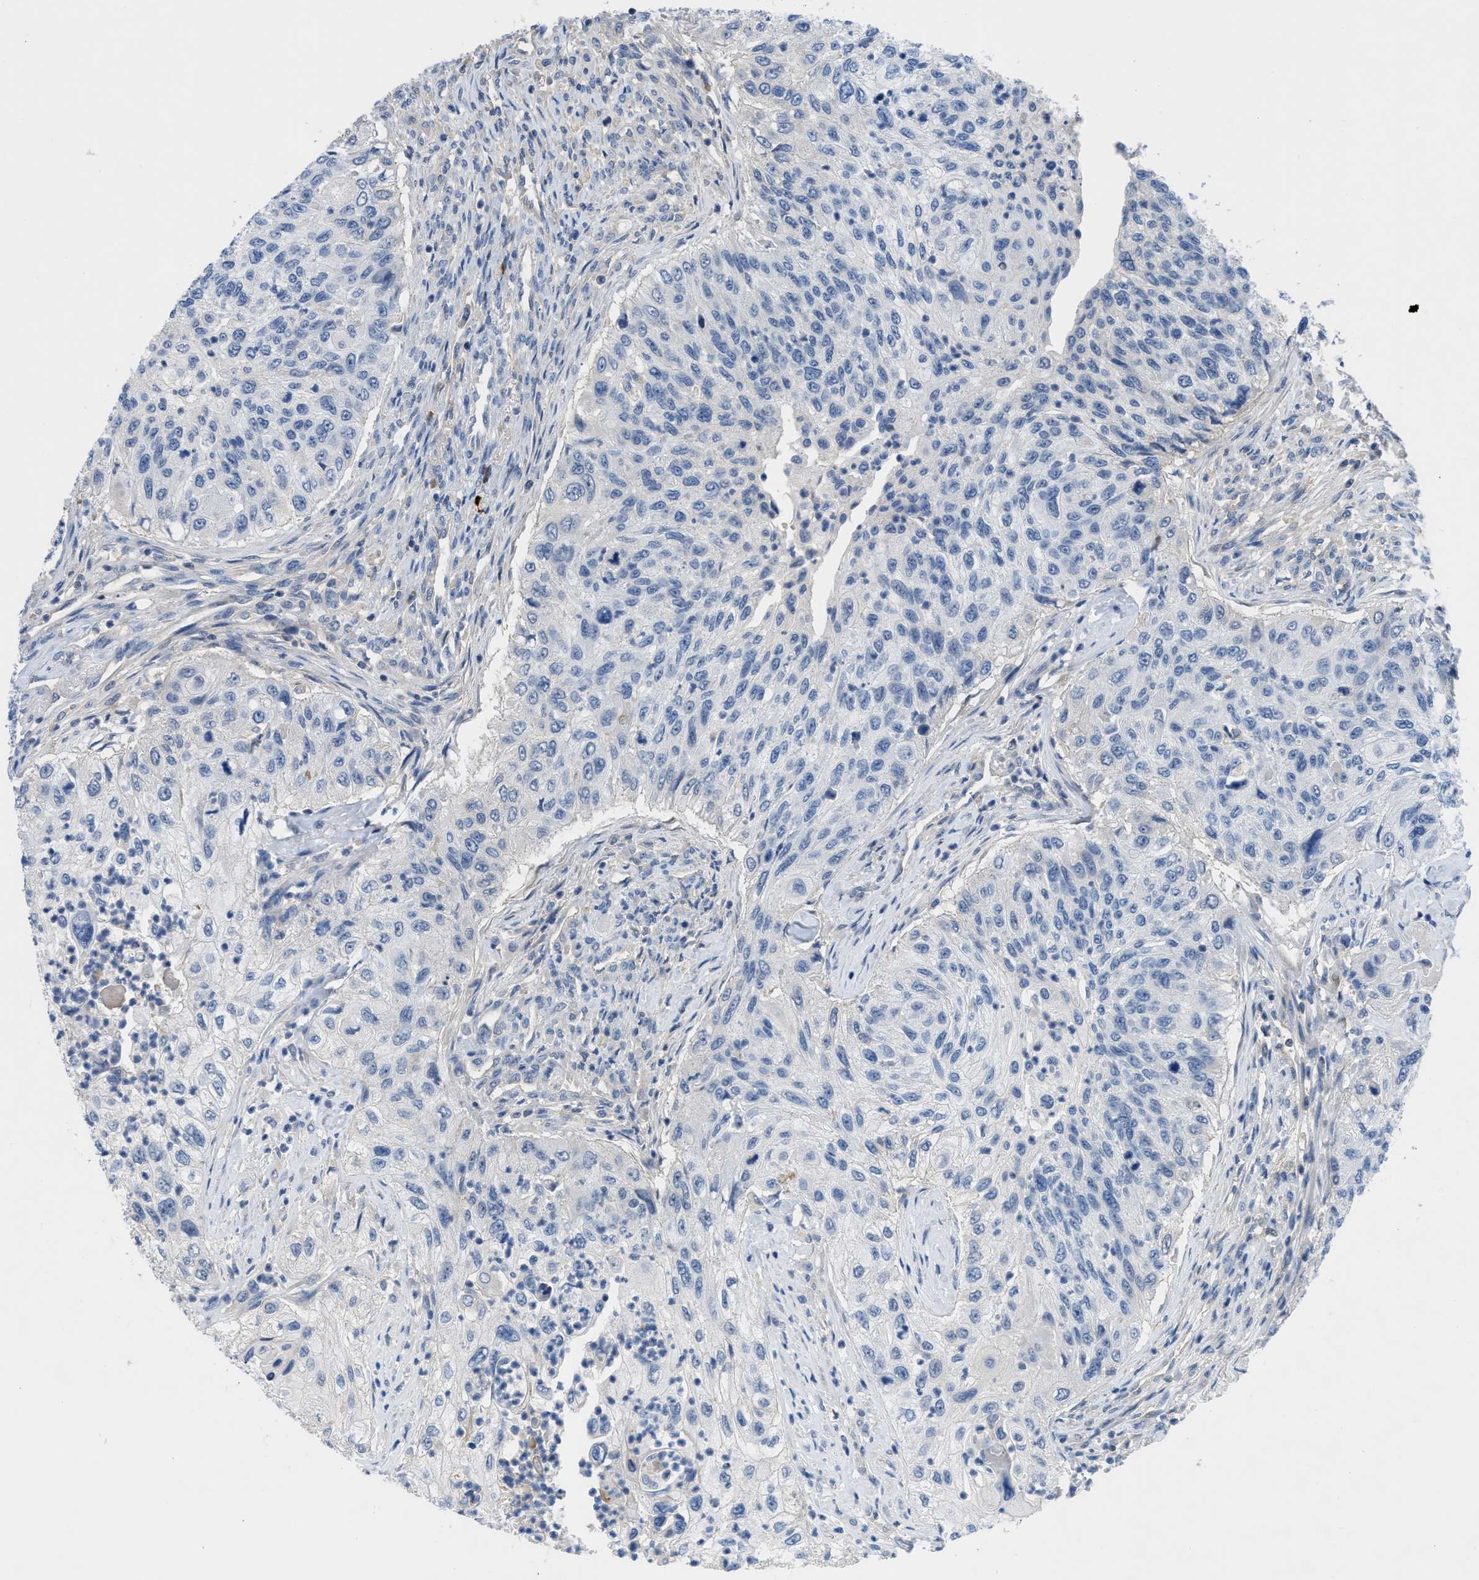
{"staining": {"intensity": "negative", "quantity": "none", "location": "none"}, "tissue": "urothelial cancer", "cell_type": "Tumor cells", "image_type": "cancer", "snomed": [{"axis": "morphology", "description": "Urothelial carcinoma, High grade"}, {"axis": "topography", "description": "Urinary bladder"}], "caption": "An image of human urothelial cancer is negative for staining in tumor cells.", "gene": "OR9K2", "patient": {"sex": "female", "age": 60}}